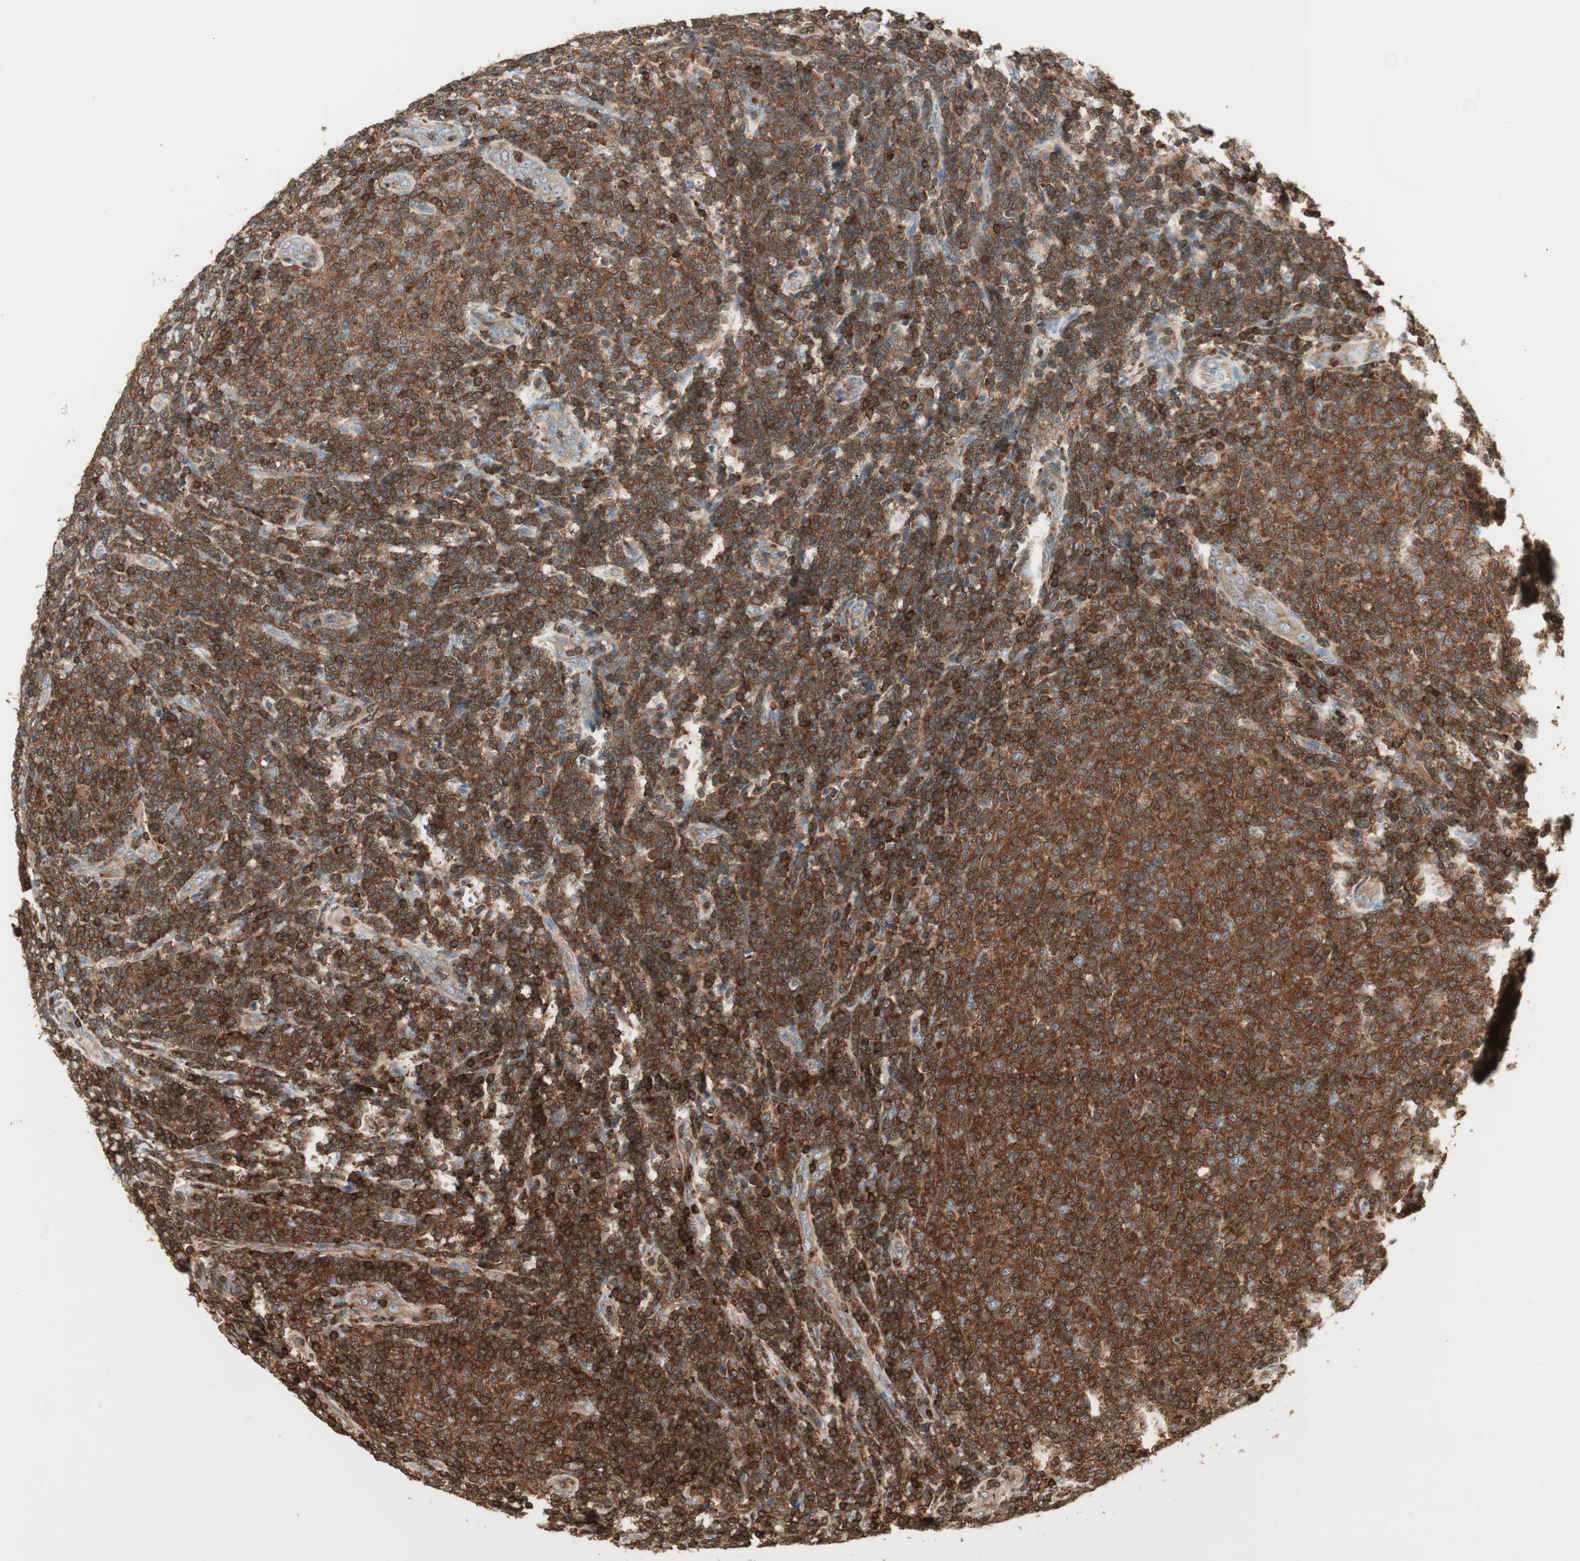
{"staining": {"intensity": "strong", "quantity": ">75%", "location": "cytoplasmic/membranous"}, "tissue": "lymphoma", "cell_type": "Tumor cells", "image_type": "cancer", "snomed": [{"axis": "morphology", "description": "Malignant lymphoma, non-Hodgkin's type, Low grade"}, {"axis": "topography", "description": "Lymph node"}], "caption": "An image of lymphoma stained for a protein reveals strong cytoplasmic/membranous brown staining in tumor cells.", "gene": "CRLF3", "patient": {"sex": "male", "age": 66}}